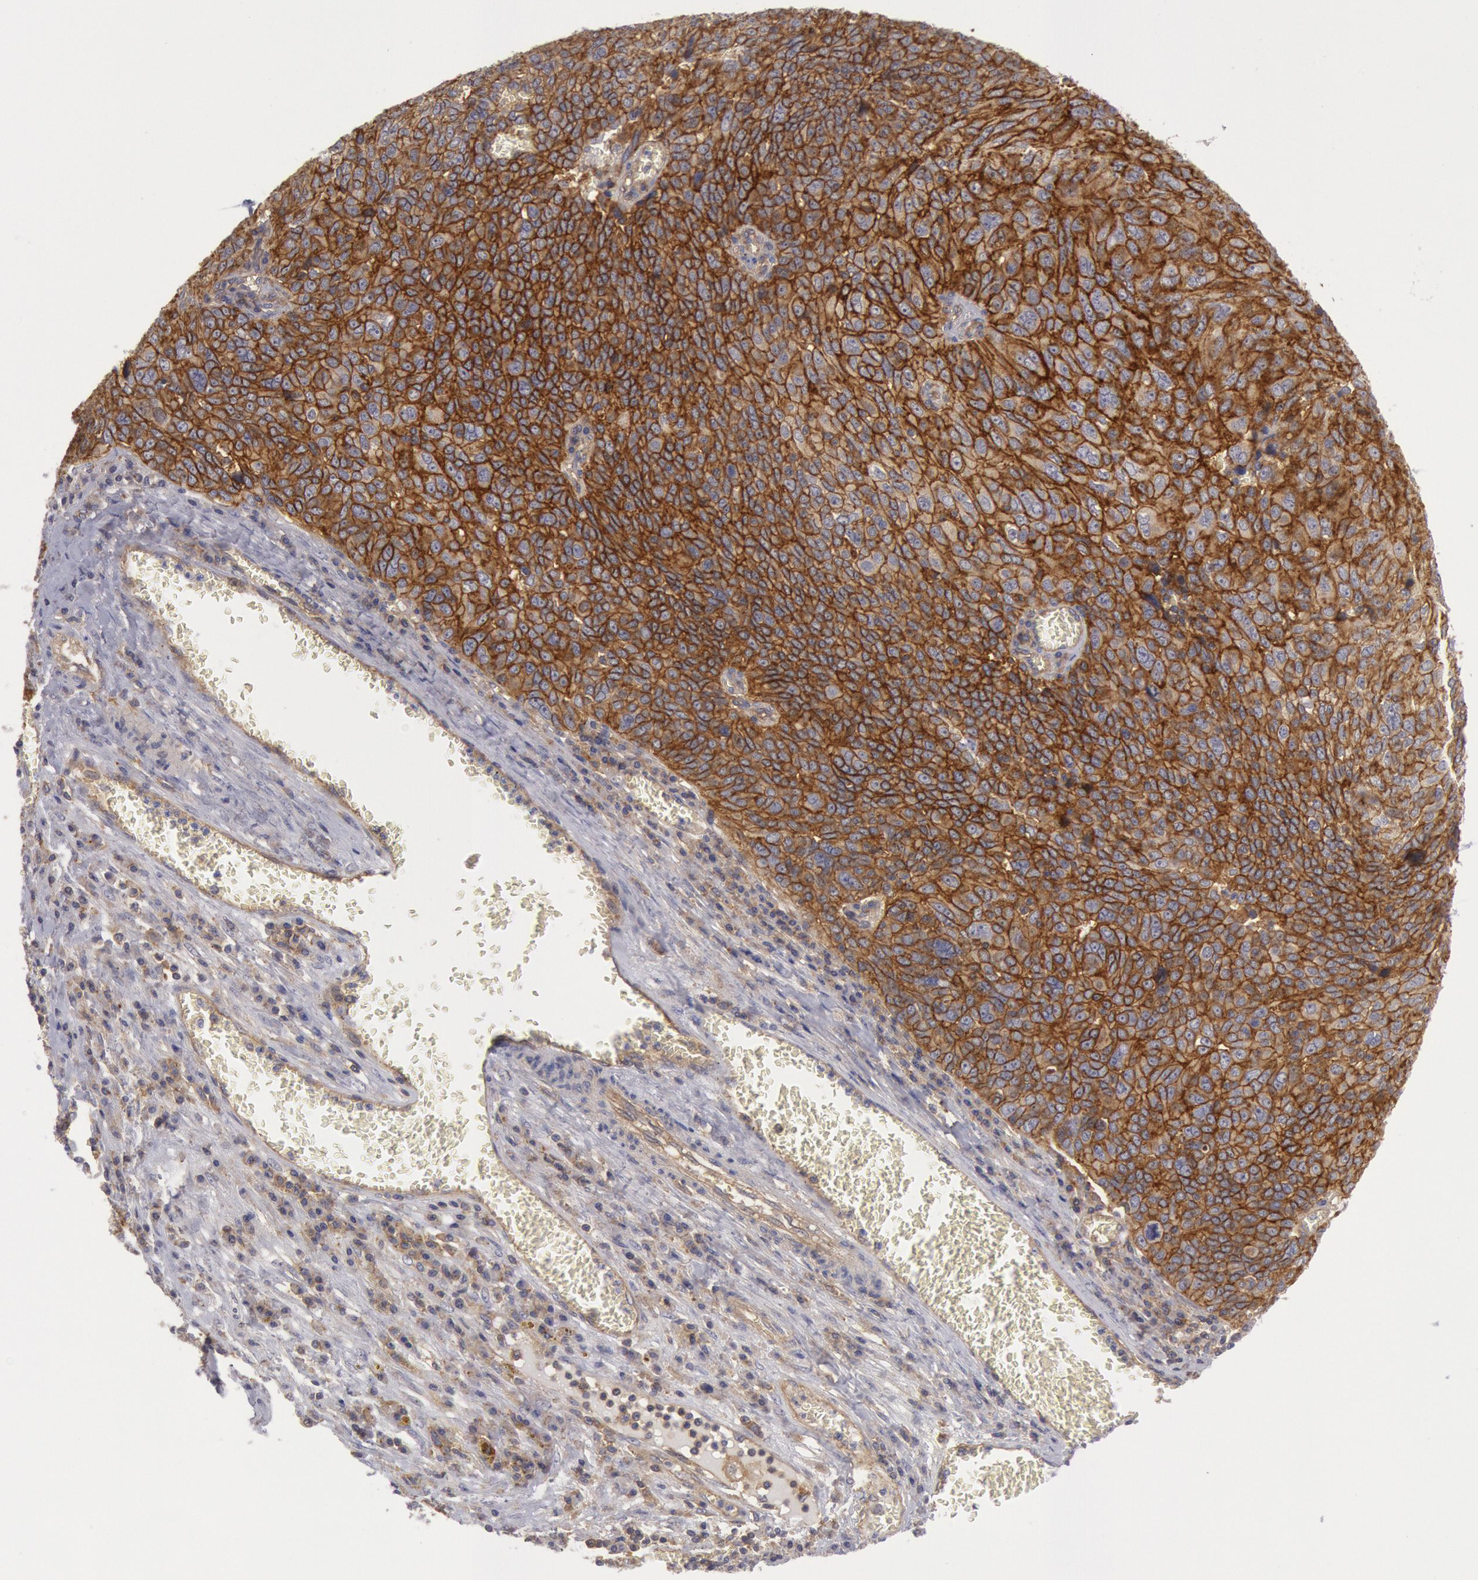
{"staining": {"intensity": "strong", "quantity": ">75%", "location": "cytoplasmic/membranous"}, "tissue": "ovarian cancer", "cell_type": "Tumor cells", "image_type": "cancer", "snomed": [{"axis": "morphology", "description": "Carcinoma, endometroid"}, {"axis": "topography", "description": "Ovary"}], "caption": "Human ovarian cancer stained with a protein marker exhibits strong staining in tumor cells.", "gene": "STX4", "patient": {"sex": "female", "age": 75}}